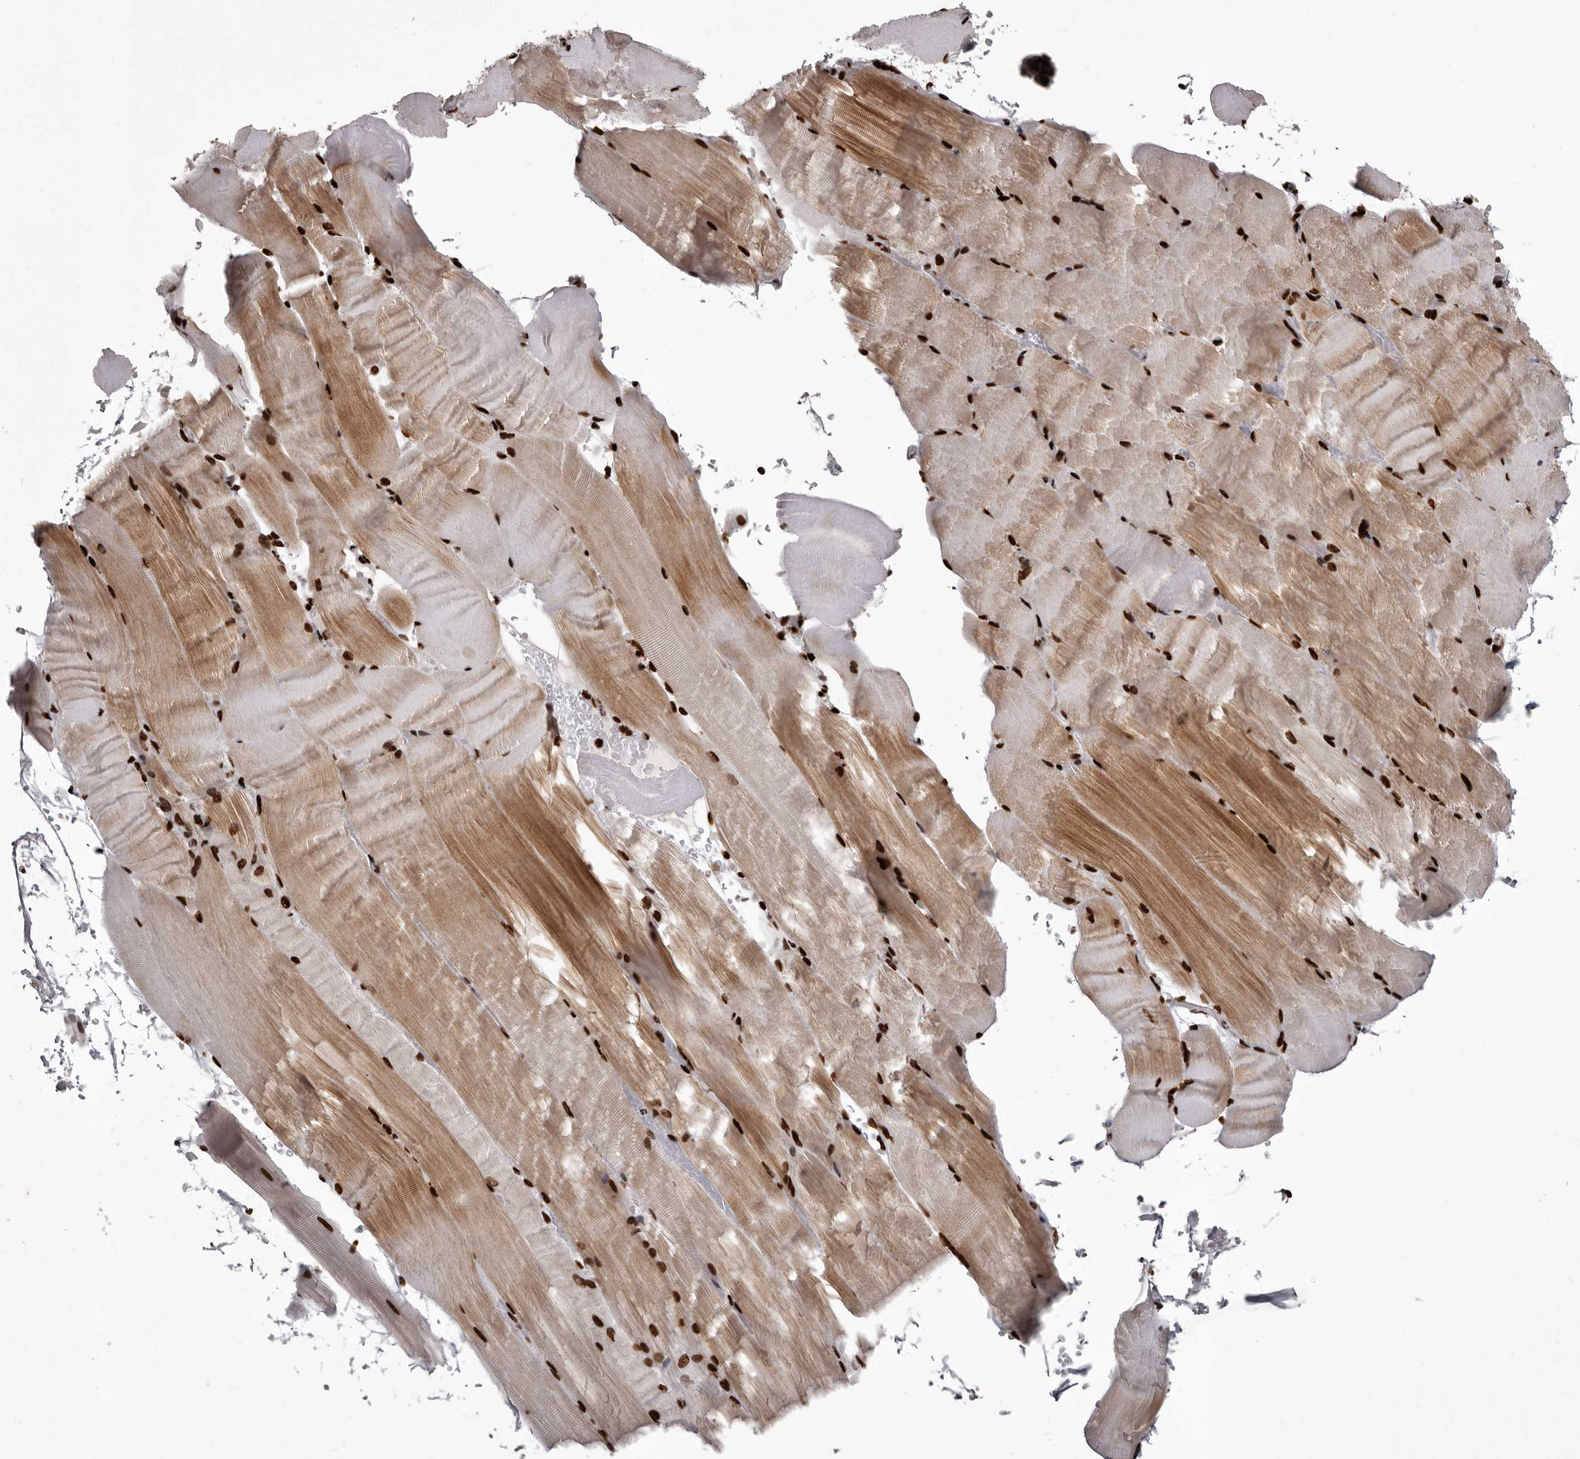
{"staining": {"intensity": "strong", "quantity": ">75%", "location": "cytoplasmic/membranous,nuclear"}, "tissue": "skeletal muscle", "cell_type": "Myocytes", "image_type": "normal", "snomed": [{"axis": "morphology", "description": "Normal tissue, NOS"}, {"axis": "topography", "description": "Skeletal muscle"}, {"axis": "topography", "description": "Parathyroid gland"}], "caption": "Strong cytoplasmic/membranous,nuclear positivity for a protein is present in about >75% of myocytes of benign skeletal muscle using immunohistochemistry (IHC).", "gene": "NUMA1", "patient": {"sex": "female", "age": 37}}